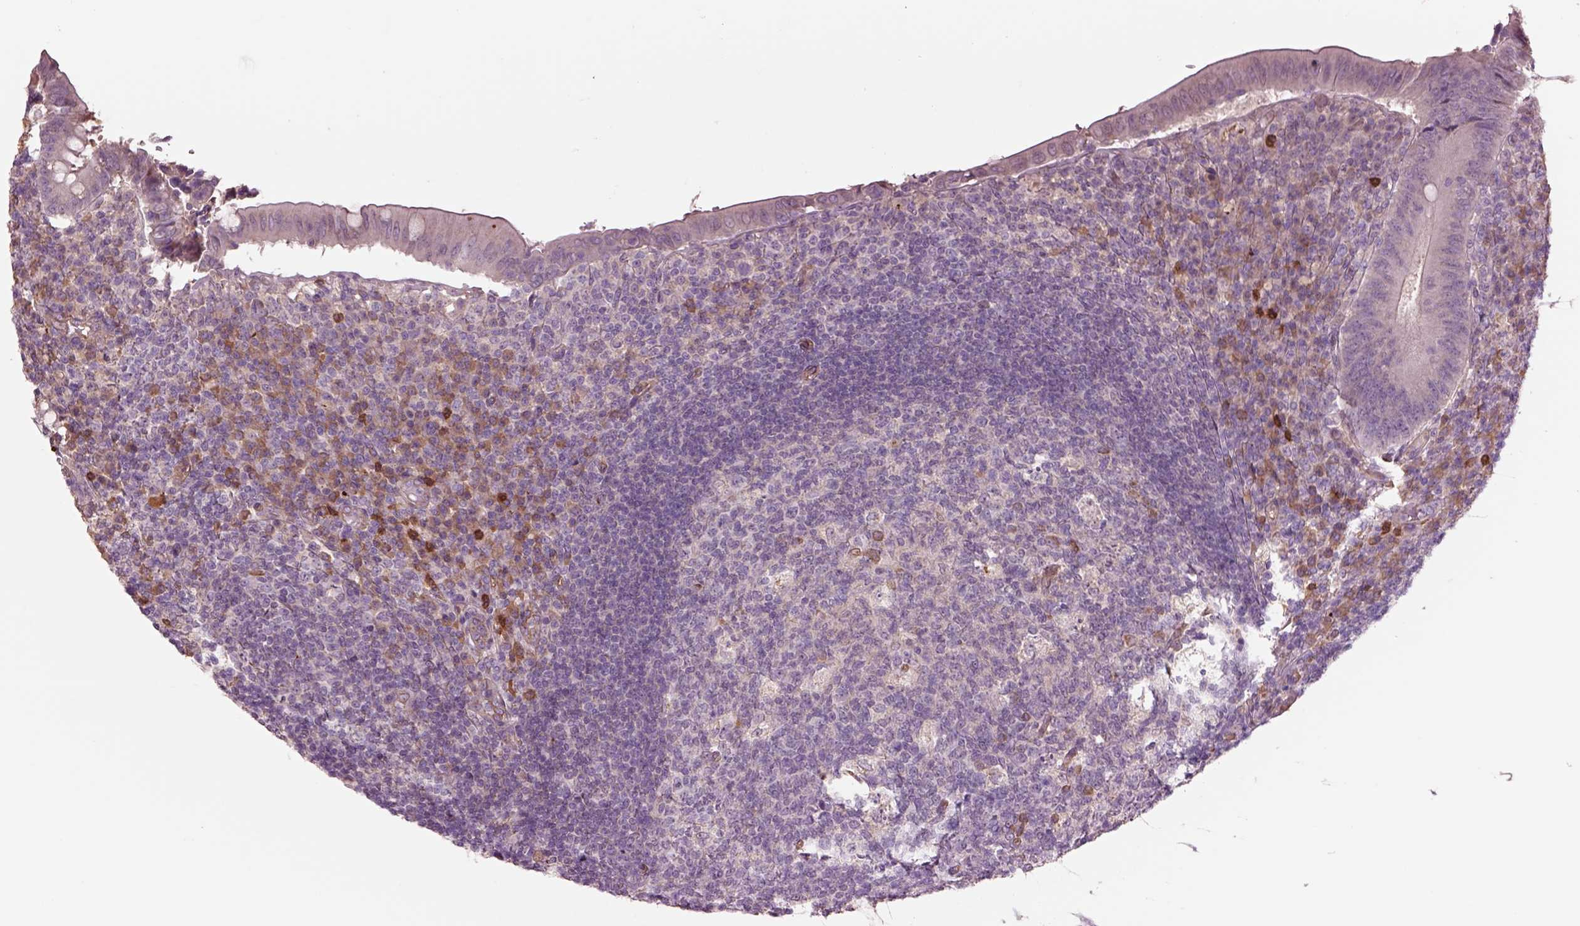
{"staining": {"intensity": "negative", "quantity": "none", "location": "none"}, "tissue": "appendix", "cell_type": "Glandular cells", "image_type": "normal", "snomed": [{"axis": "morphology", "description": "Normal tissue, NOS"}, {"axis": "topography", "description": "Appendix"}], "caption": "Immunohistochemistry (IHC) of normal human appendix exhibits no staining in glandular cells.", "gene": "HTR1B", "patient": {"sex": "male", "age": 18}}